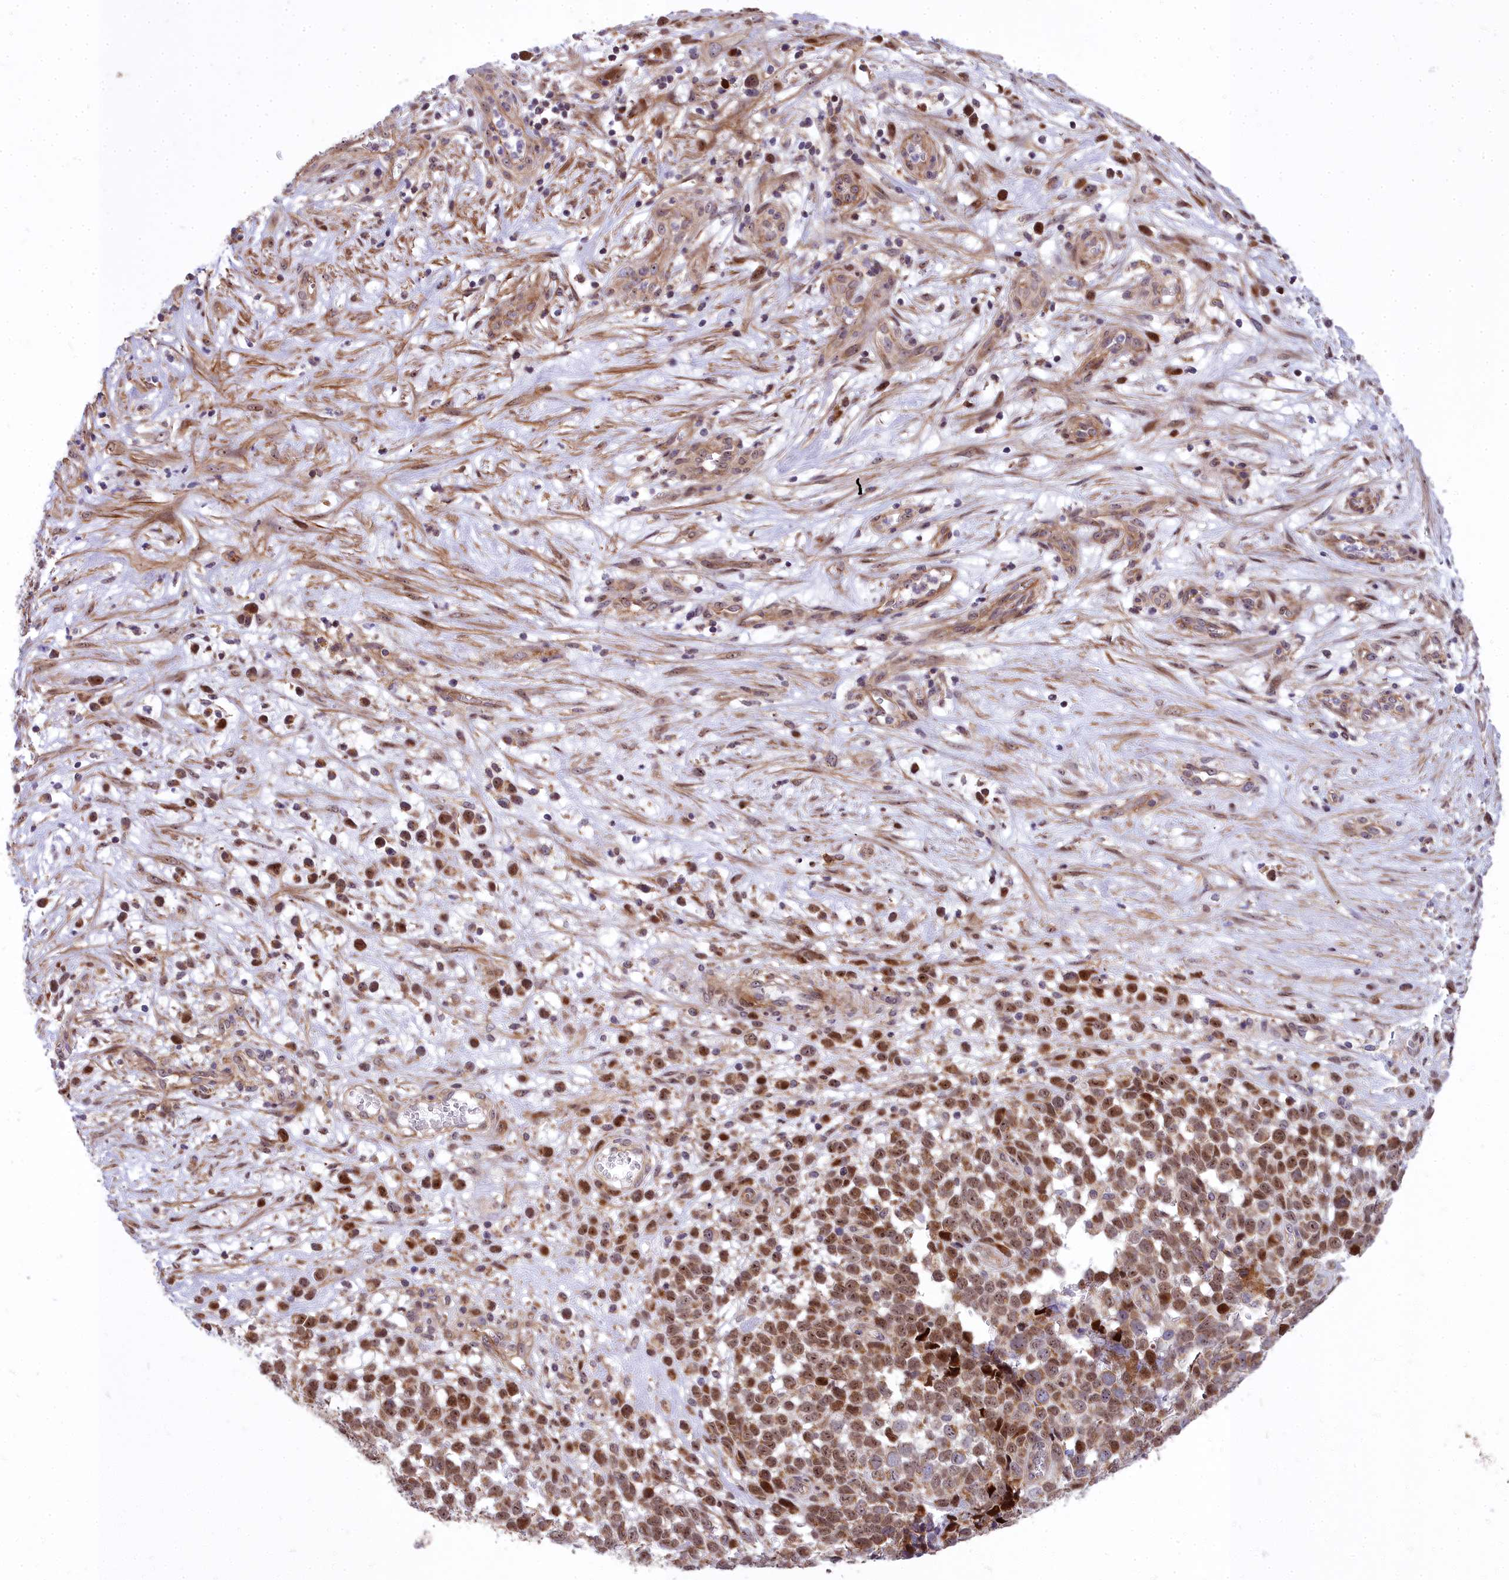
{"staining": {"intensity": "moderate", "quantity": ">75%", "location": "nuclear"}, "tissue": "melanoma", "cell_type": "Tumor cells", "image_type": "cancer", "snomed": [{"axis": "morphology", "description": "Malignant melanoma, NOS"}, {"axis": "topography", "description": "Nose, NOS"}], "caption": "Moderate nuclear expression for a protein is present in approximately >75% of tumor cells of melanoma using immunohistochemistry (IHC).", "gene": "ABCB8", "patient": {"sex": "female", "age": 48}}